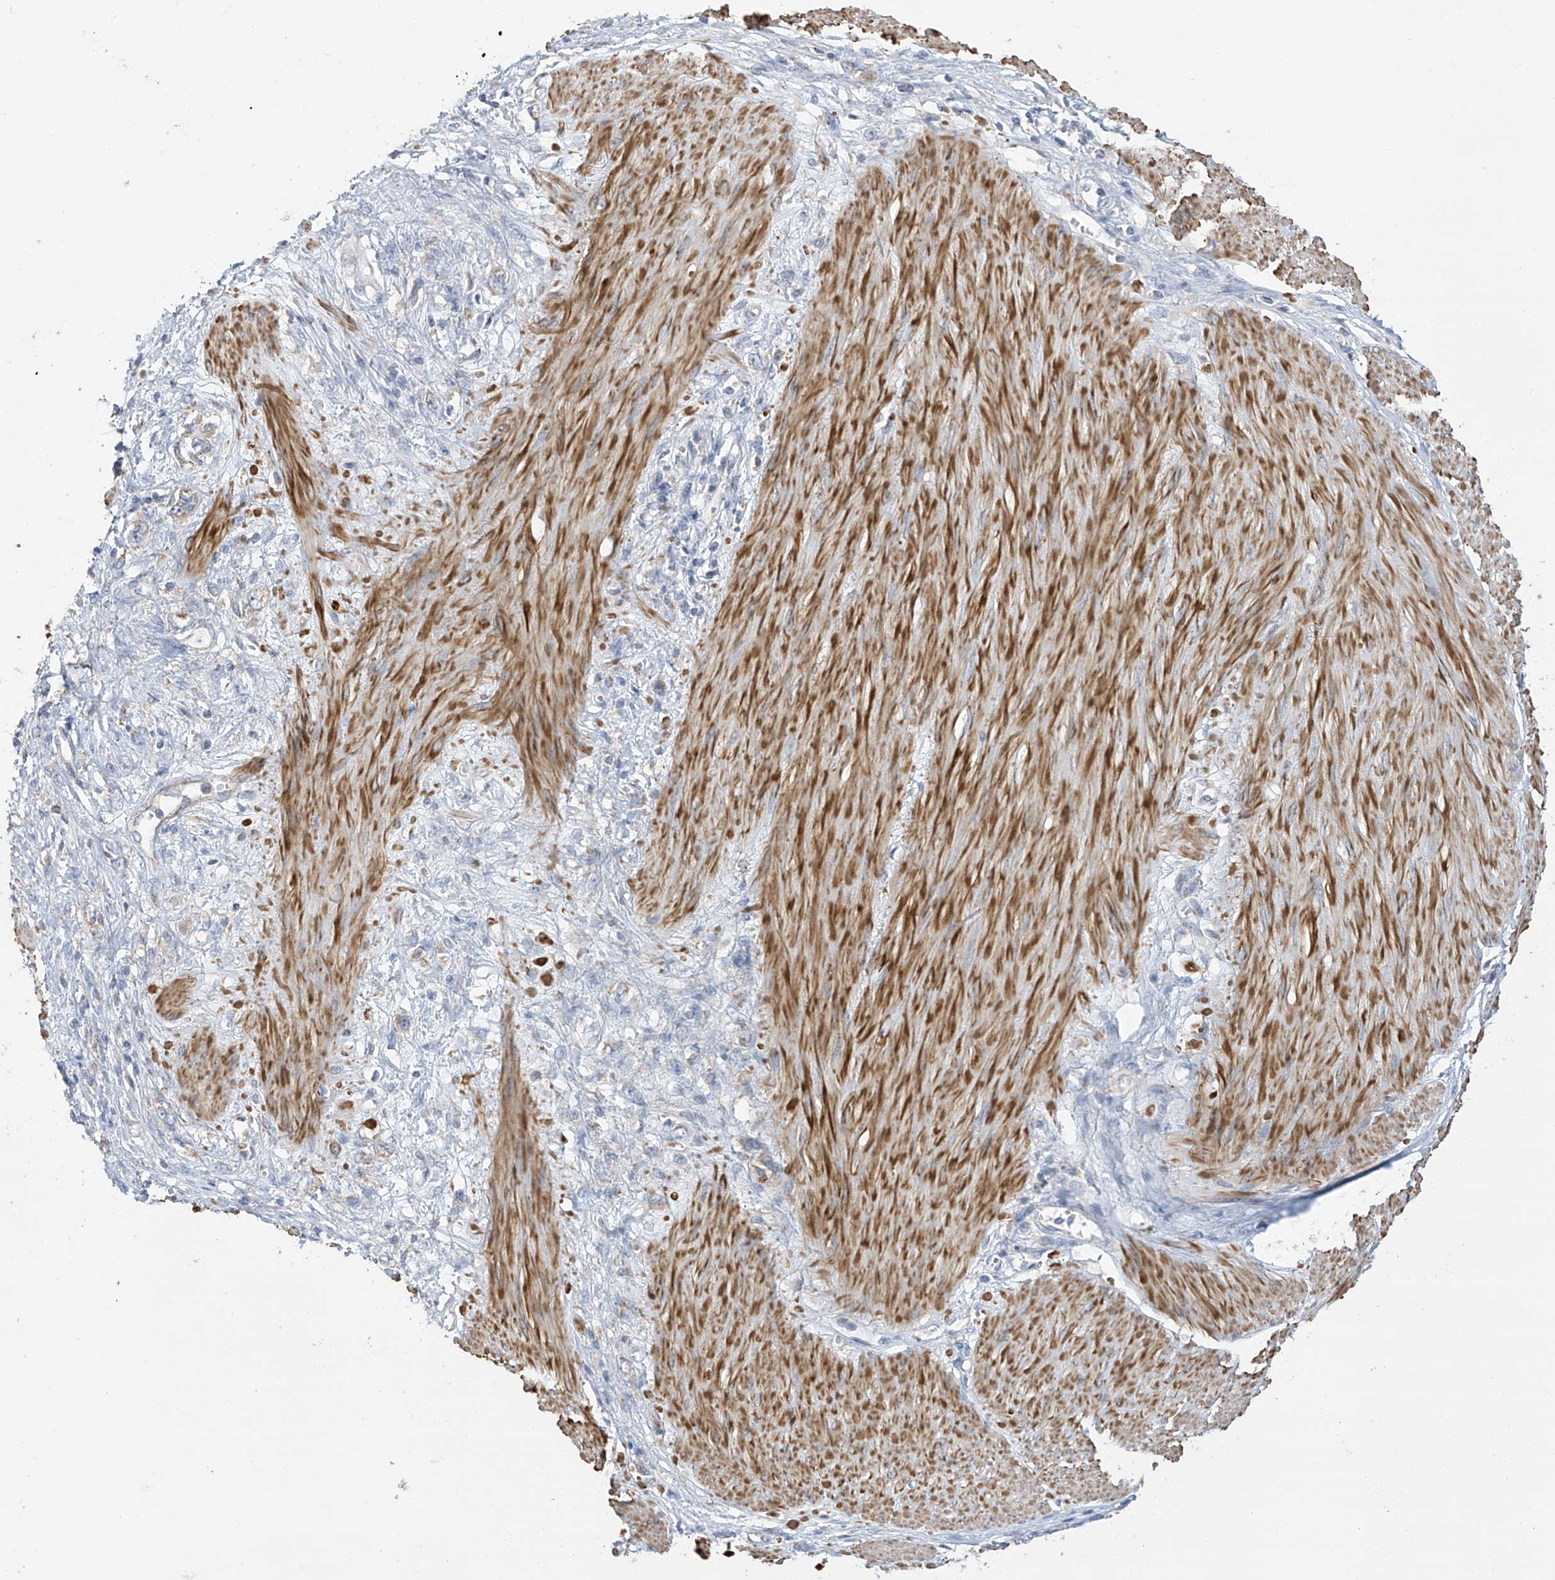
{"staining": {"intensity": "negative", "quantity": "none", "location": "none"}, "tissue": "stomach cancer", "cell_type": "Tumor cells", "image_type": "cancer", "snomed": [{"axis": "morphology", "description": "Adenocarcinoma, NOS"}, {"axis": "topography", "description": "Stomach"}], "caption": "Tumor cells show no significant protein expression in stomach cancer (adenocarcinoma). (Immunohistochemistry, brightfield microscopy, high magnification).", "gene": "ITM2B", "patient": {"sex": "female", "age": 76}}